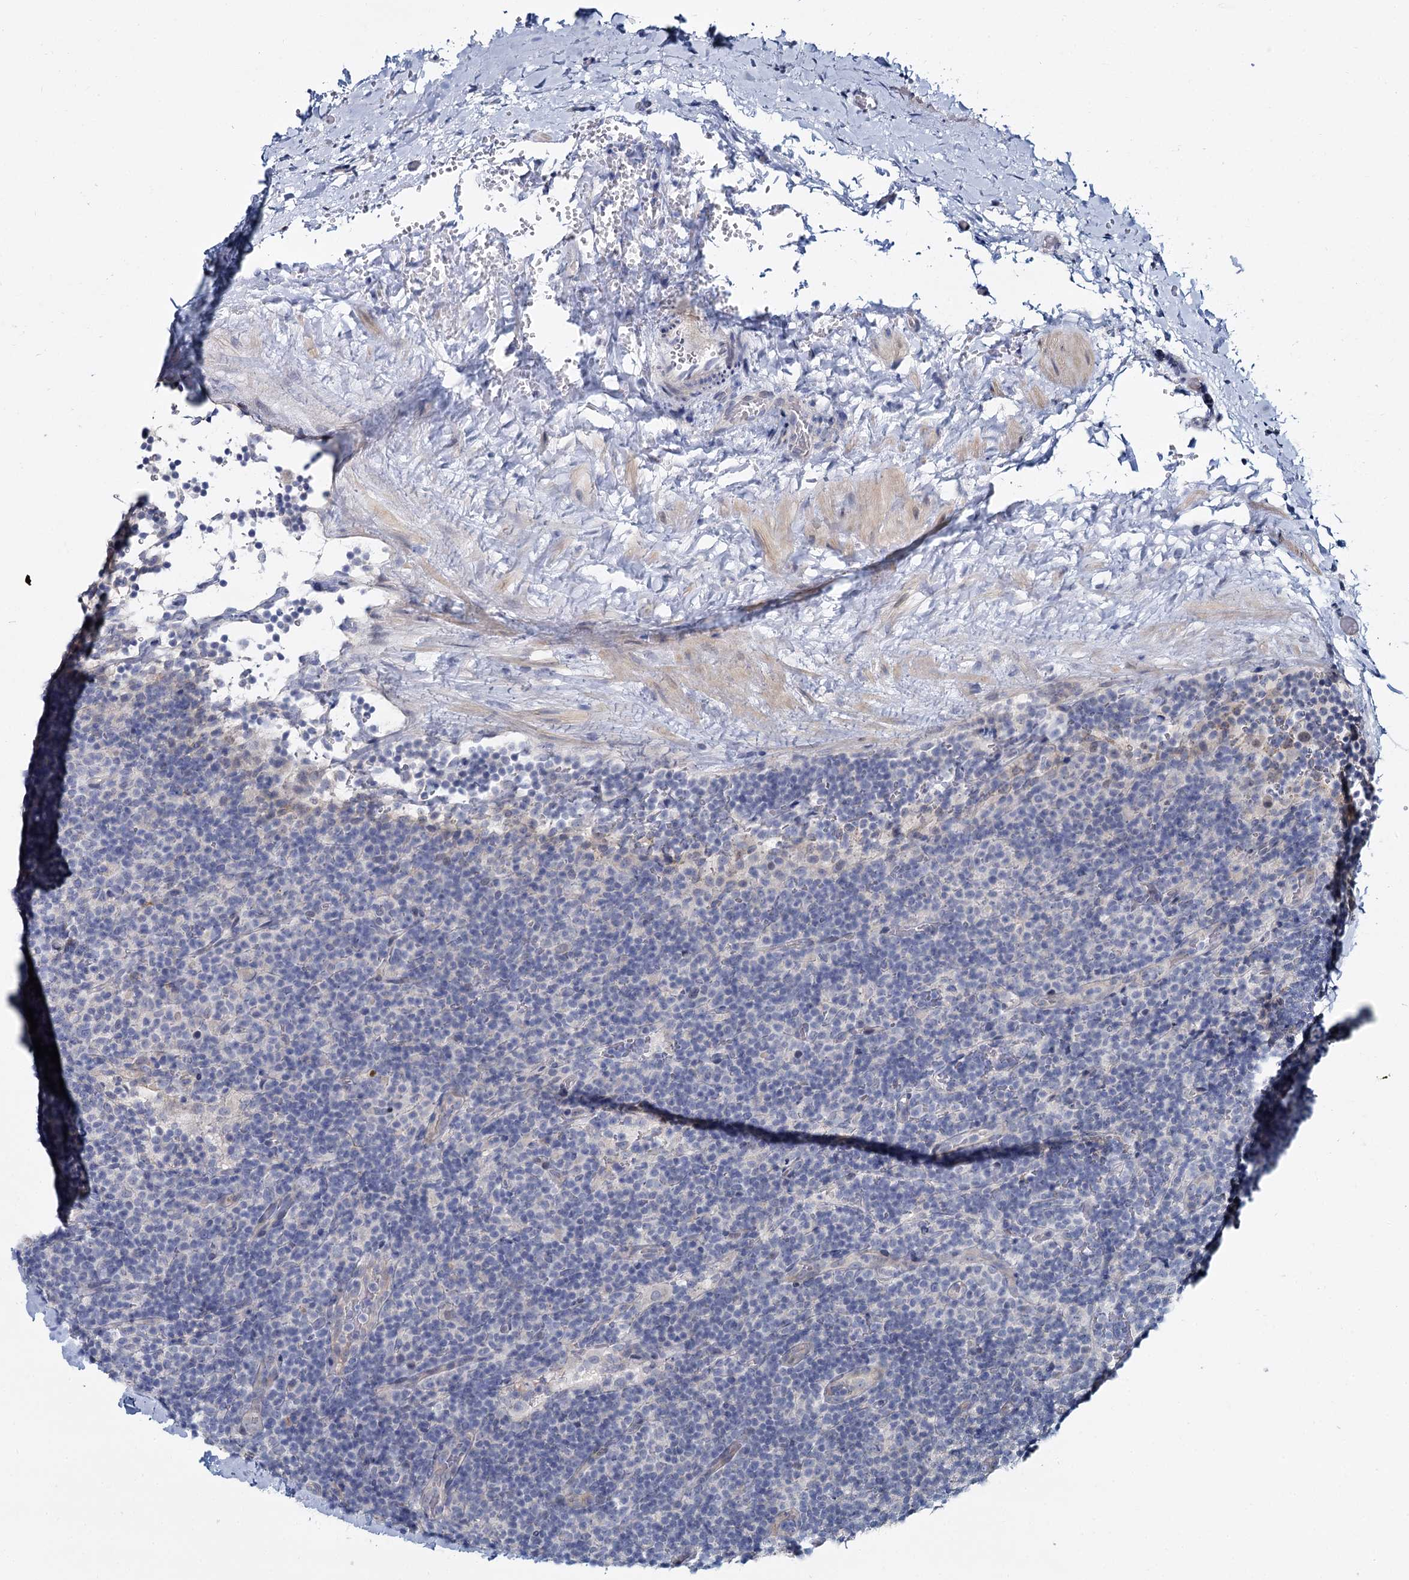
{"staining": {"intensity": "negative", "quantity": "none", "location": "none"}, "tissue": "lymphoma", "cell_type": "Tumor cells", "image_type": "cancer", "snomed": [{"axis": "morphology", "description": "Hodgkin's disease, NOS"}, {"axis": "topography", "description": "Lymph node"}], "caption": "DAB (3,3'-diaminobenzidine) immunohistochemical staining of lymphoma reveals no significant expression in tumor cells.", "gene": "ACRBP", "patient": {"sex": "female", "age": 57}}